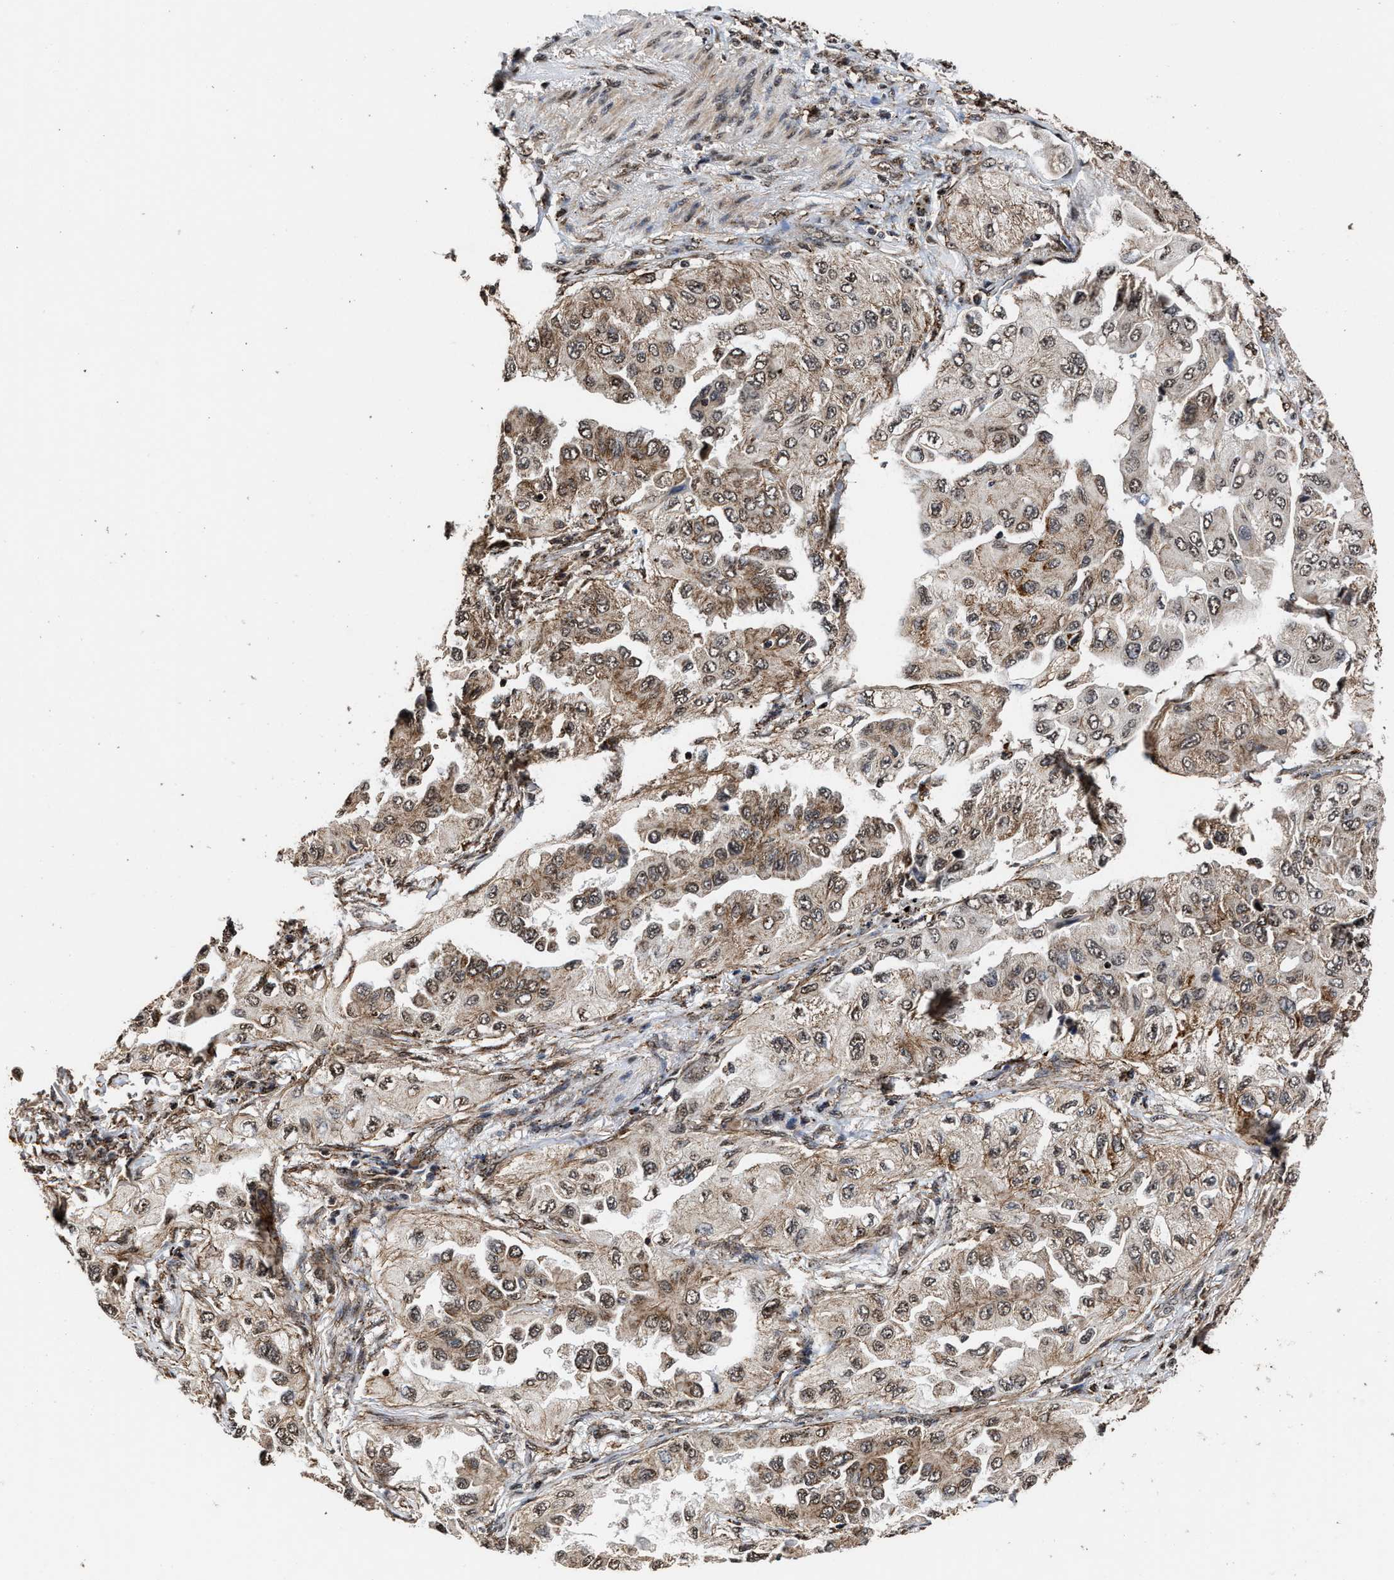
{"staining": {"intensity": "moderate", "quantity": ">75%", "location": "cytoplasmic/membranous,nuclear"}, "tissue": "lung cancer", "cell_type": "Tumor cells", "image_type": "cancer", "snomed": [{"axis": "morphology", "description": "Adenocarcinoma, NOS"}, {"axis": "topography", "description": "Lung"}], "caption": "Moderate cytoplasmic/membranous and nuclear positivity is identified in about >75% of tumor cells in lung cancer (adenocarcinoma).", "gene": "SEPTIN2", "patient": {"sex": "female", "age": 65}}